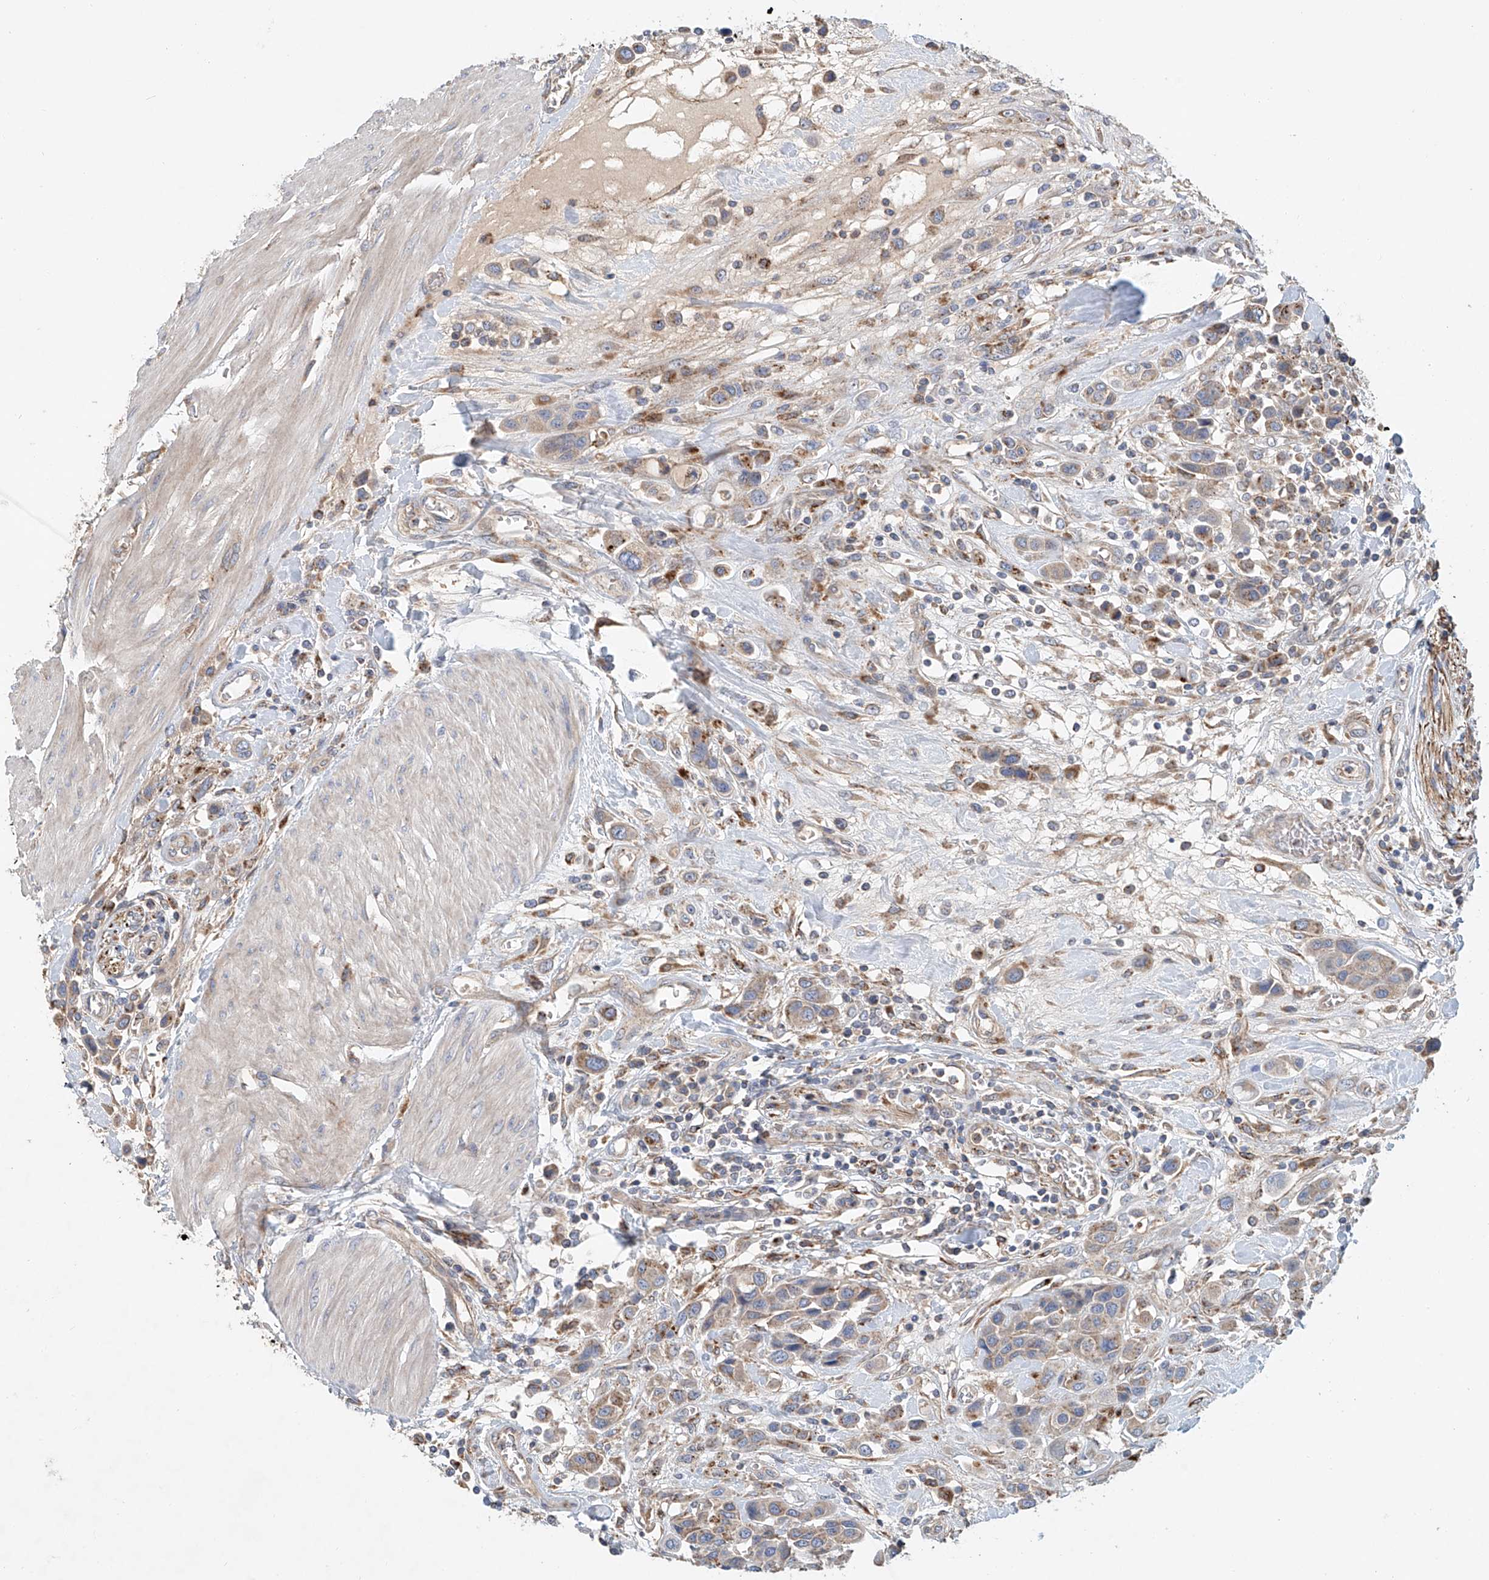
{"staining": {"intensity": "weak", "quantity": "25%-75%", "location": "cytoplasmic/membranous"}, "tissue": "urothelial cancer", "cell_type": "Tumor cells", "image_type": "cancer", "snomed": [{"axis": "morphology", "description": "Urothelial carcinoma, High grade"}, {"axis": "topography", "description": "Urinary bladder"}], "caption": "Immunohistochemical staining of human urothelial cancer shows low levels of weak cytoplasmic/membranous staining in about 25%-75% of tumor cells.", "gene": "HGSNAT", "patient": {"sex": "male", "age": 50}}